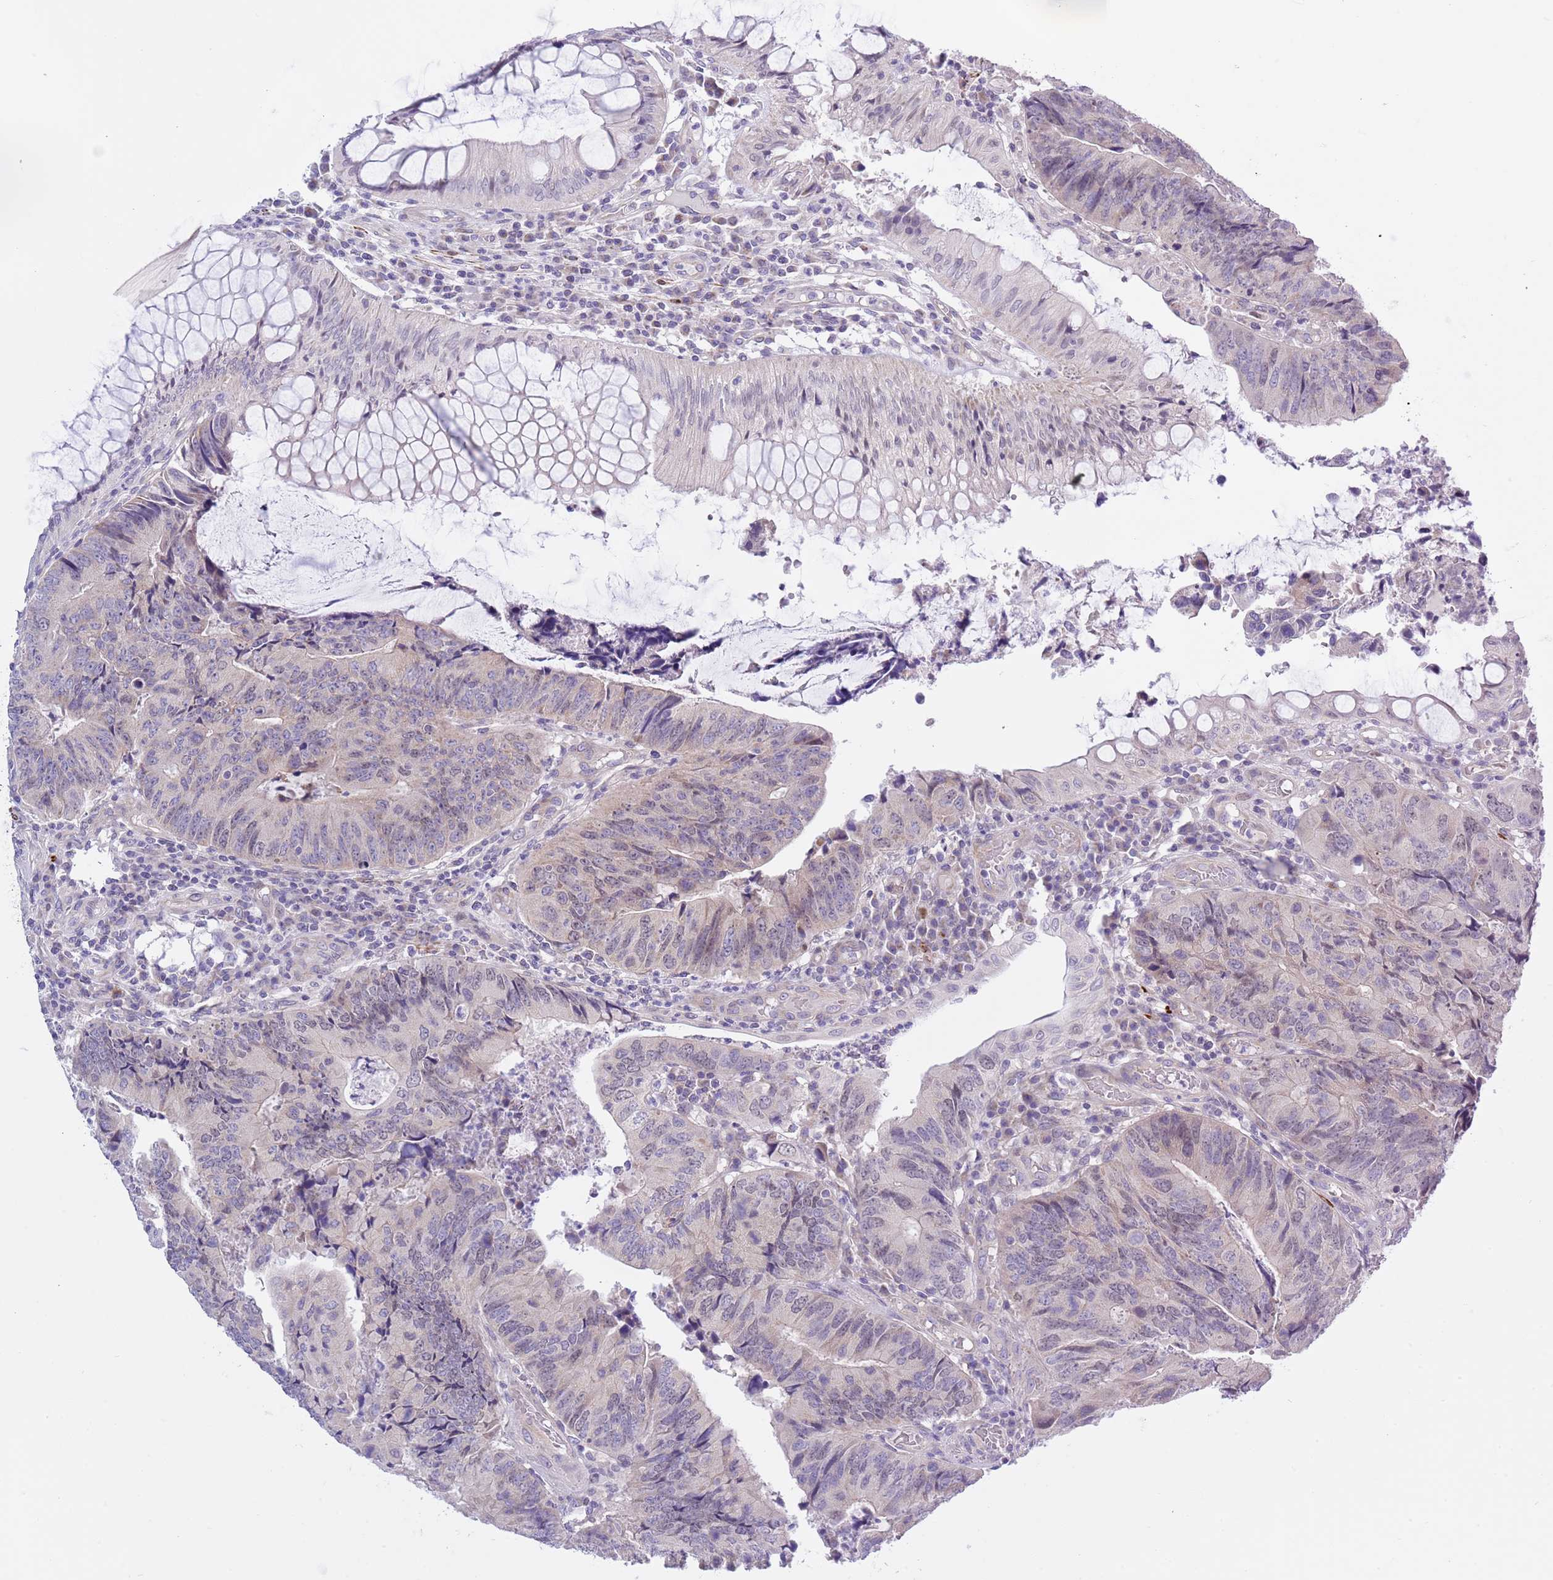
{"staining": {"intensity": "weak", "quantity": "<25%", "location": "cytoplasmic/membranous"}, "tissue": "colorectal cancer", "cell_type": "Tumor cells", "image_type": "cancer", "snomed": [{"axis": "morphology", "description": "Adenocarcinoma, NOS"}, {"axis": "topography", "description": "Colon"}], "caption": "An image of colorectal adenocarcinoma stained for a protein displays no brown staining in tumor cells. Brightfield microscopy of IHC stained with DAB (brown) and hematoxylin (blue), captured at high magnification.", "gene": "NET1", "patient": {"sex": "female", "age": 67}}